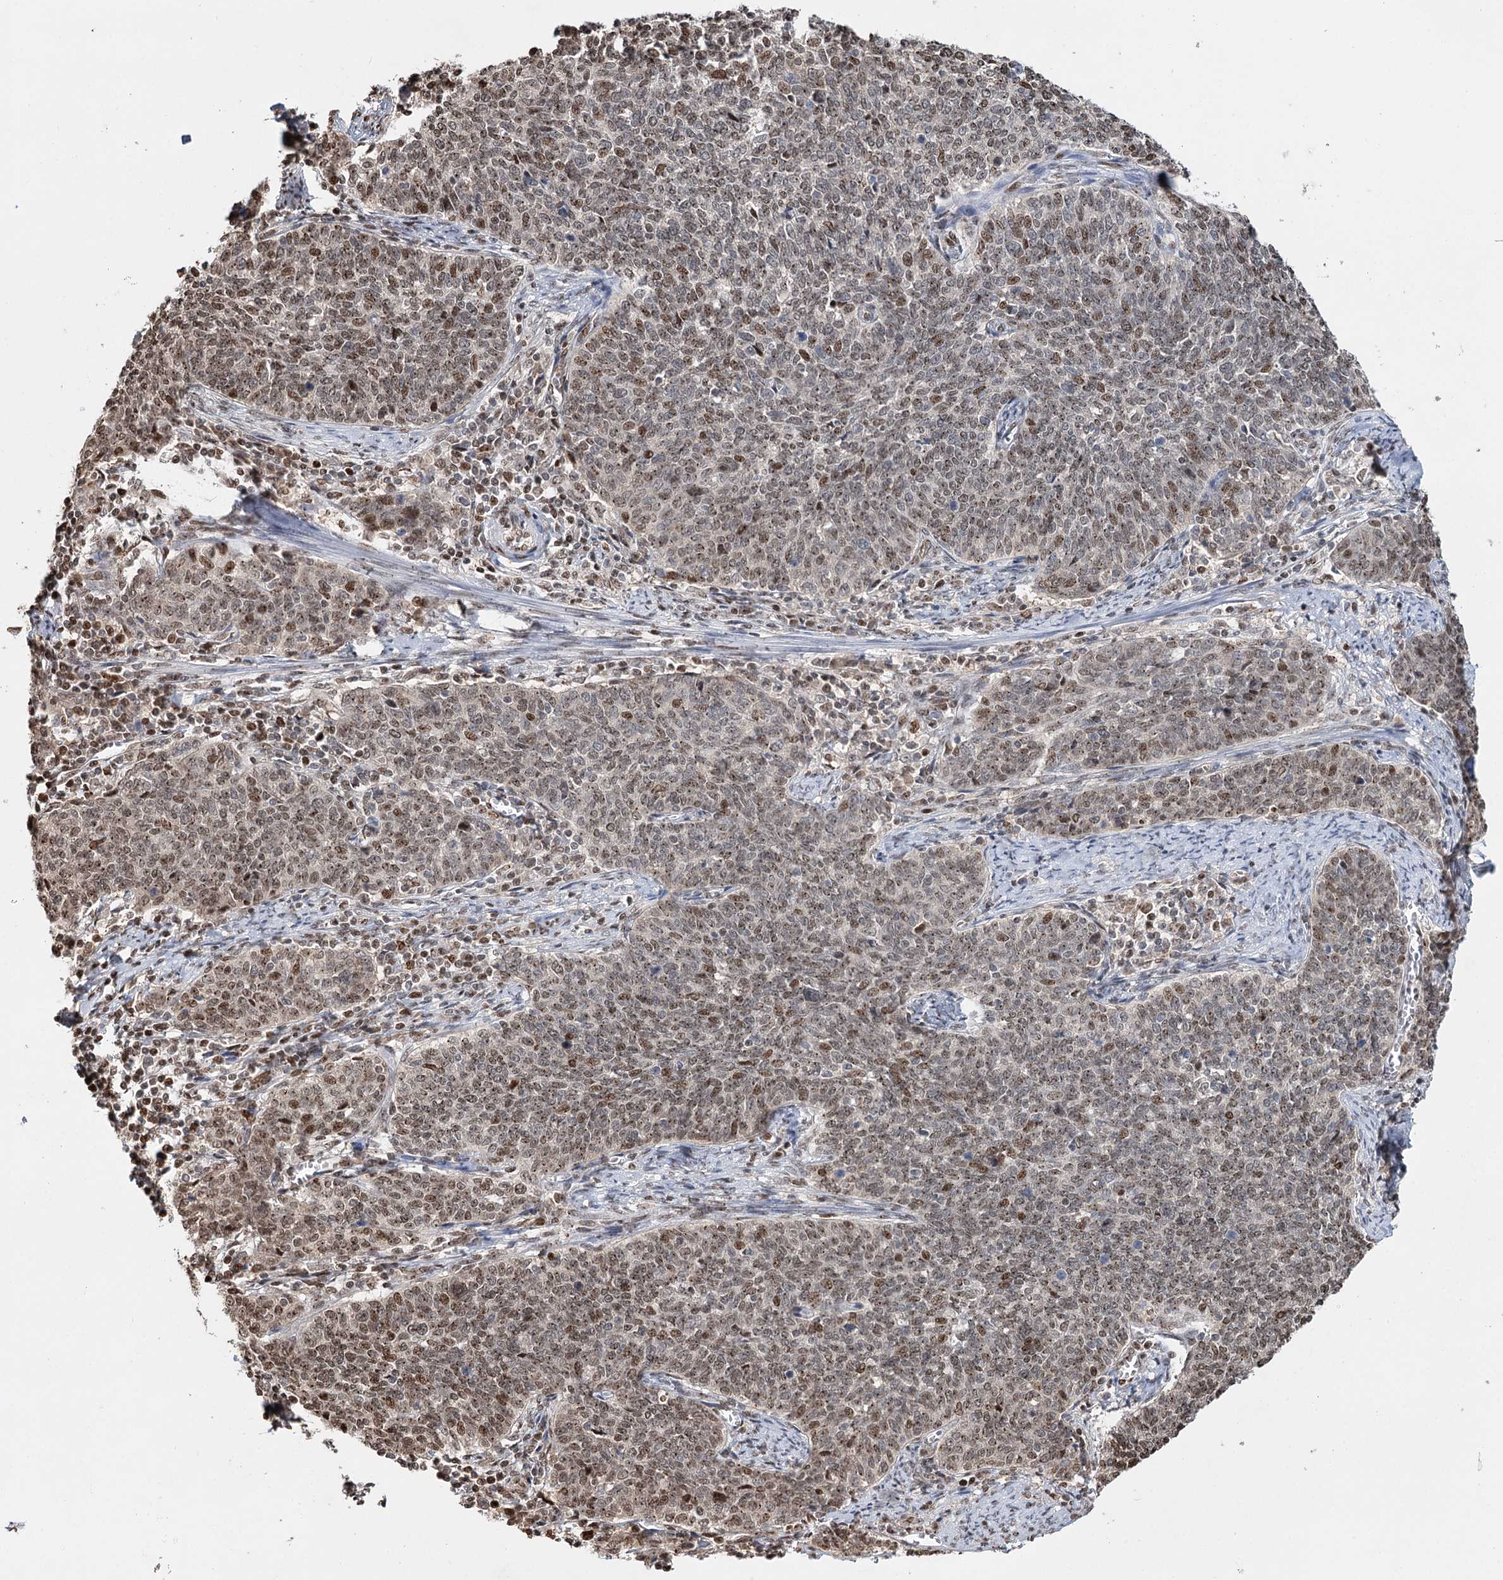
{"staining": {"intensity": "moderate", "quantity": ">75%", "location": "nuclear"}, "tissue": "cervical cancer", "cell_type": "Tumor cells", "image_type": "cancer", "snomed": [{"axis": "morphology", "description": "Squamous cell carcinoma, NOS"}, {"axis": "topography", "description": "Cervix"}], "caption": "Moderate nuclear expression for a protein is appreciated in approximately >75% of tumor cells of cervical squamous cell carcinoma using IHC.", "gene": "RPS27A", "patient": {"sex": "female", "age": 39}}